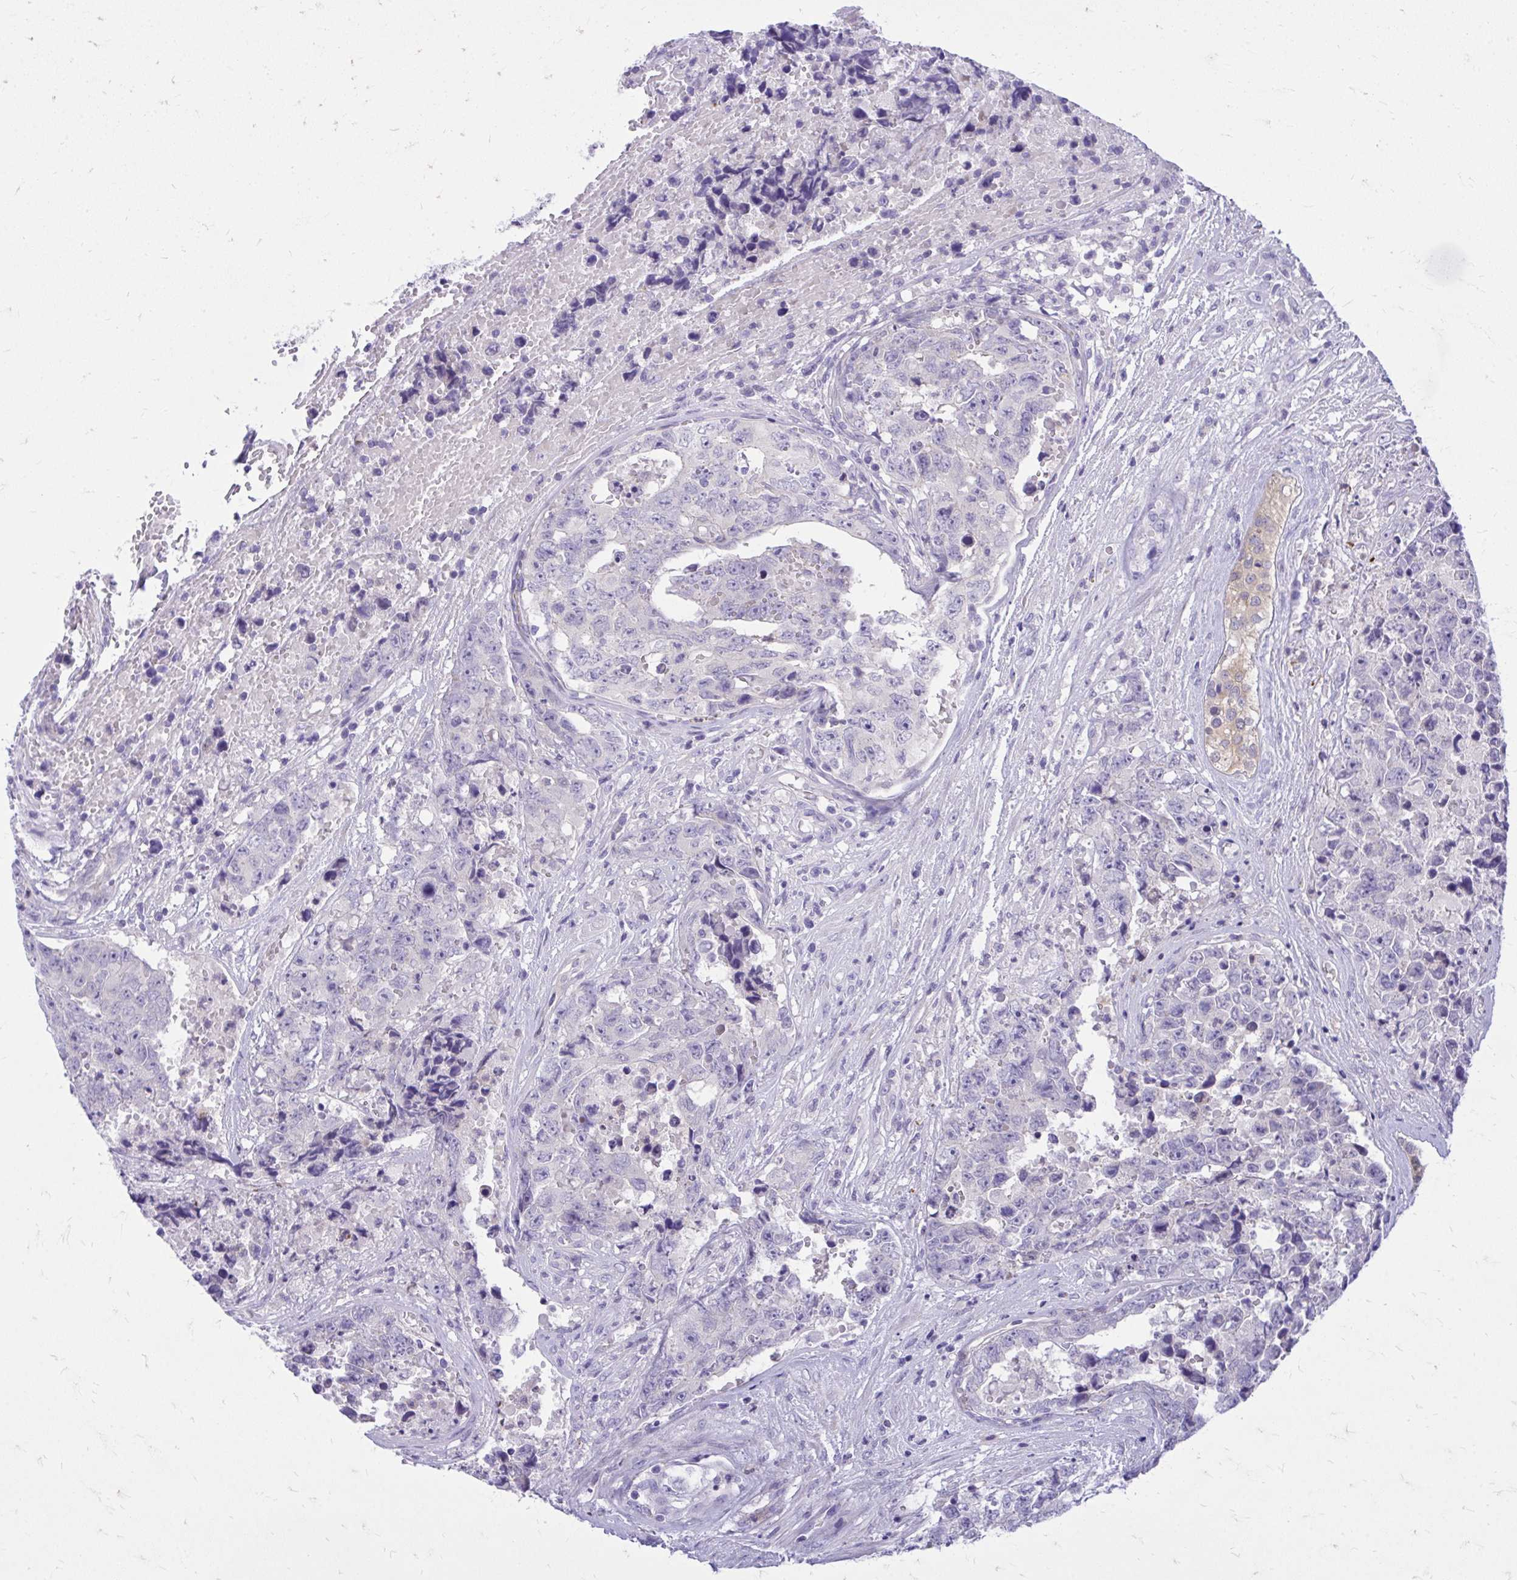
{"staining": {"intensity": "negative", "quantity": "none", "location": "none"}, "tissue": "testis cancer", "cell_type": "Tumor cells", "image_type": "cancer", "snomed": [{"axis": "morphology", "description": "Normal tissue, NOS"}, {"axis": "morphology", "description": "Carcinoma, Embryonal, NOS"}, {"axis": "topography", "description": "Testis"}, {"axis": "topography", "description": "Epididymis"}], "caption": "There is no significant expression in tumor cells of testis cancer (embryonal carcinoma).", "gene": "ADAMTSL1", "patient": {"sex": "male", "age": 25}}